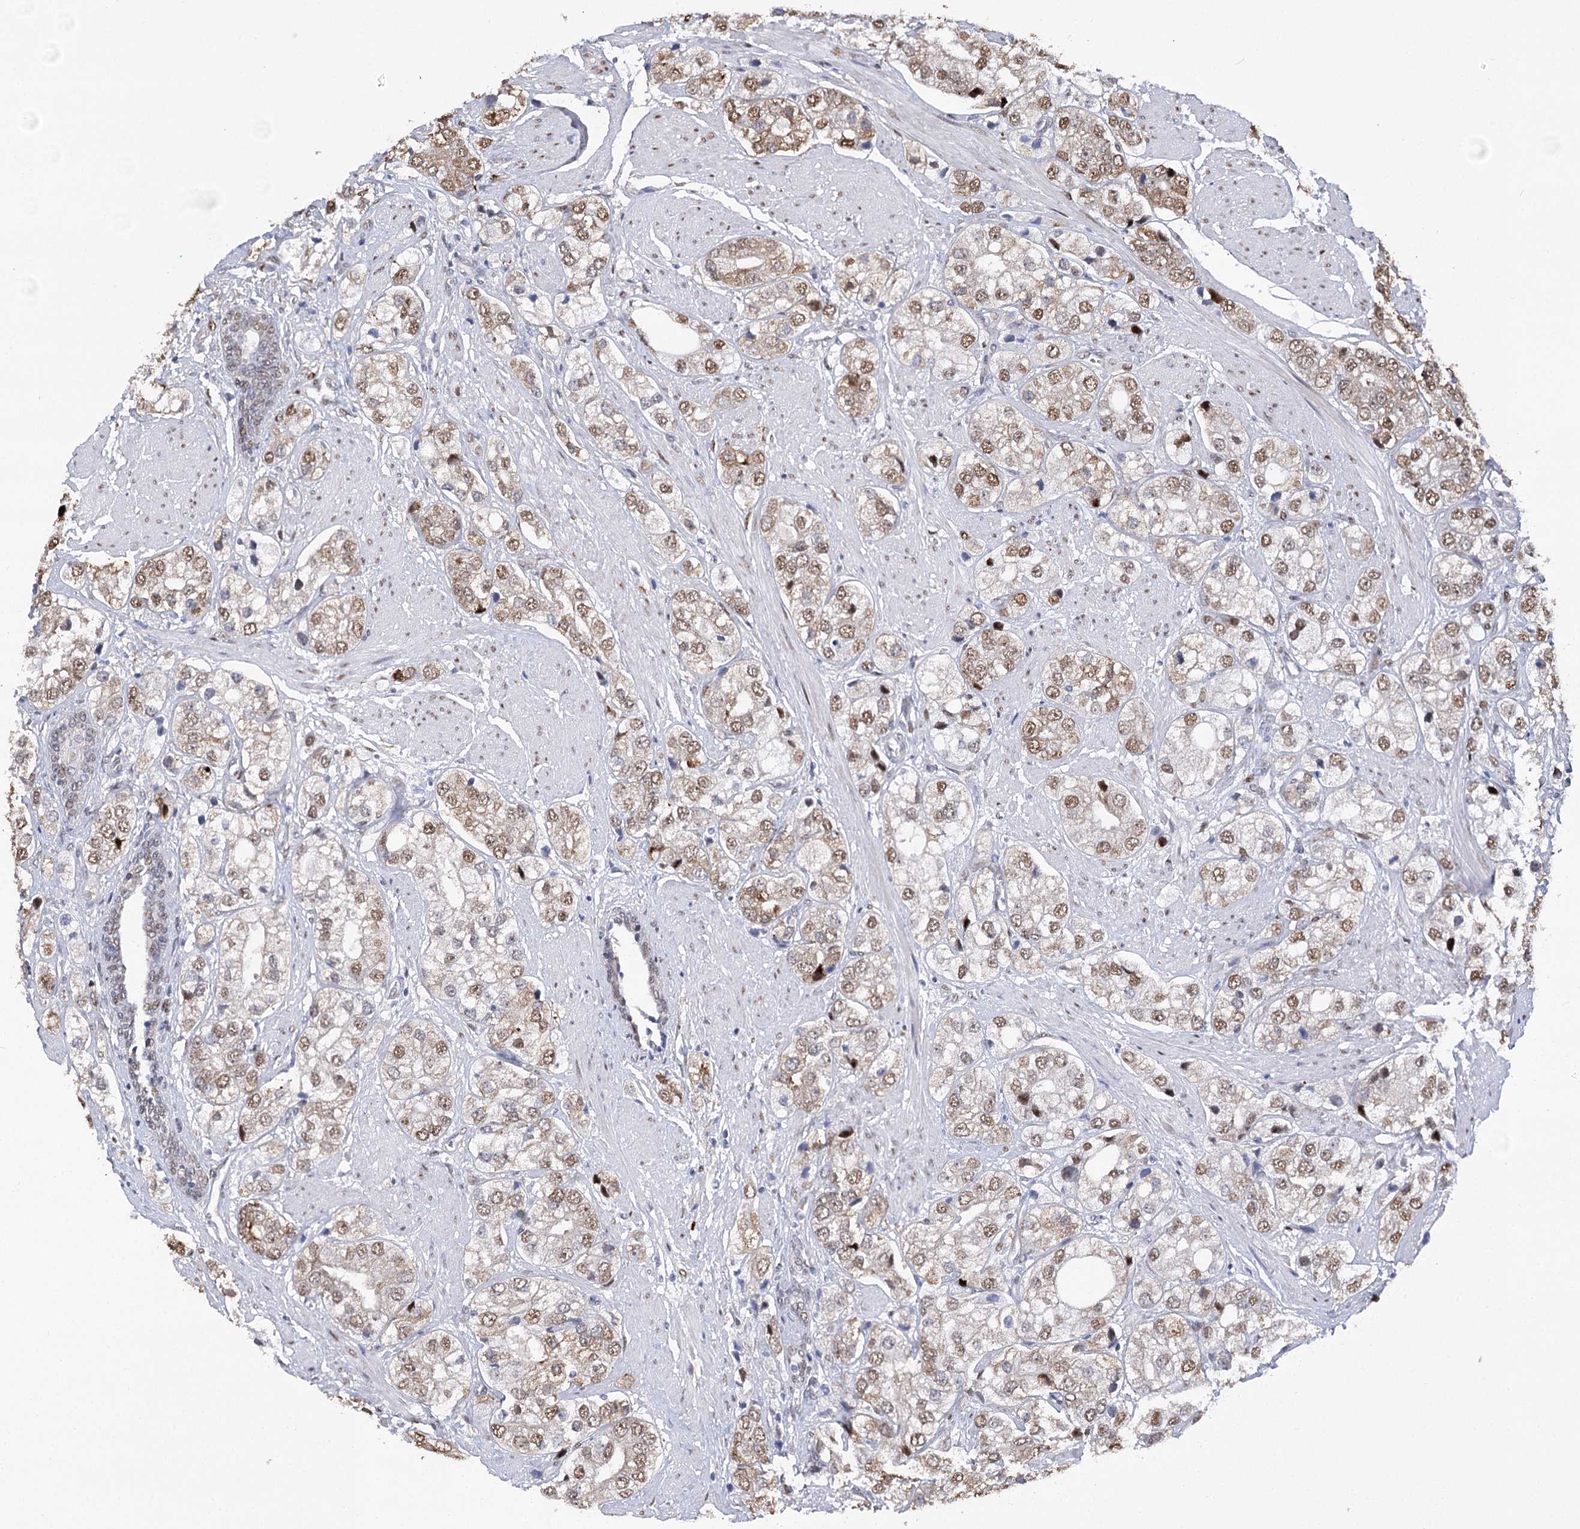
{"staining": {"intensity": "moderate", "quantity": ">75%", "location": "nuclear"}, "tissue": "prostate cancer", "cell_type": "Tumor cells", "image_type": "cancer", "snomed": [{"axis": "morphology", "description": "Adenocarcinoma, High grade"}, {"axis": "topography", "description": "Prostate"}], "caption": "This image displays prostate cancer (high-grade adenocarcinoma) stained with immunohistochemistry to label a protein in brown. The nuclear of tumor cells show moderate positivity for the protein. Nuclei are counter-stained blue.", "gene": "NFU1", "patient": {"sex": "male", "age": 50}}